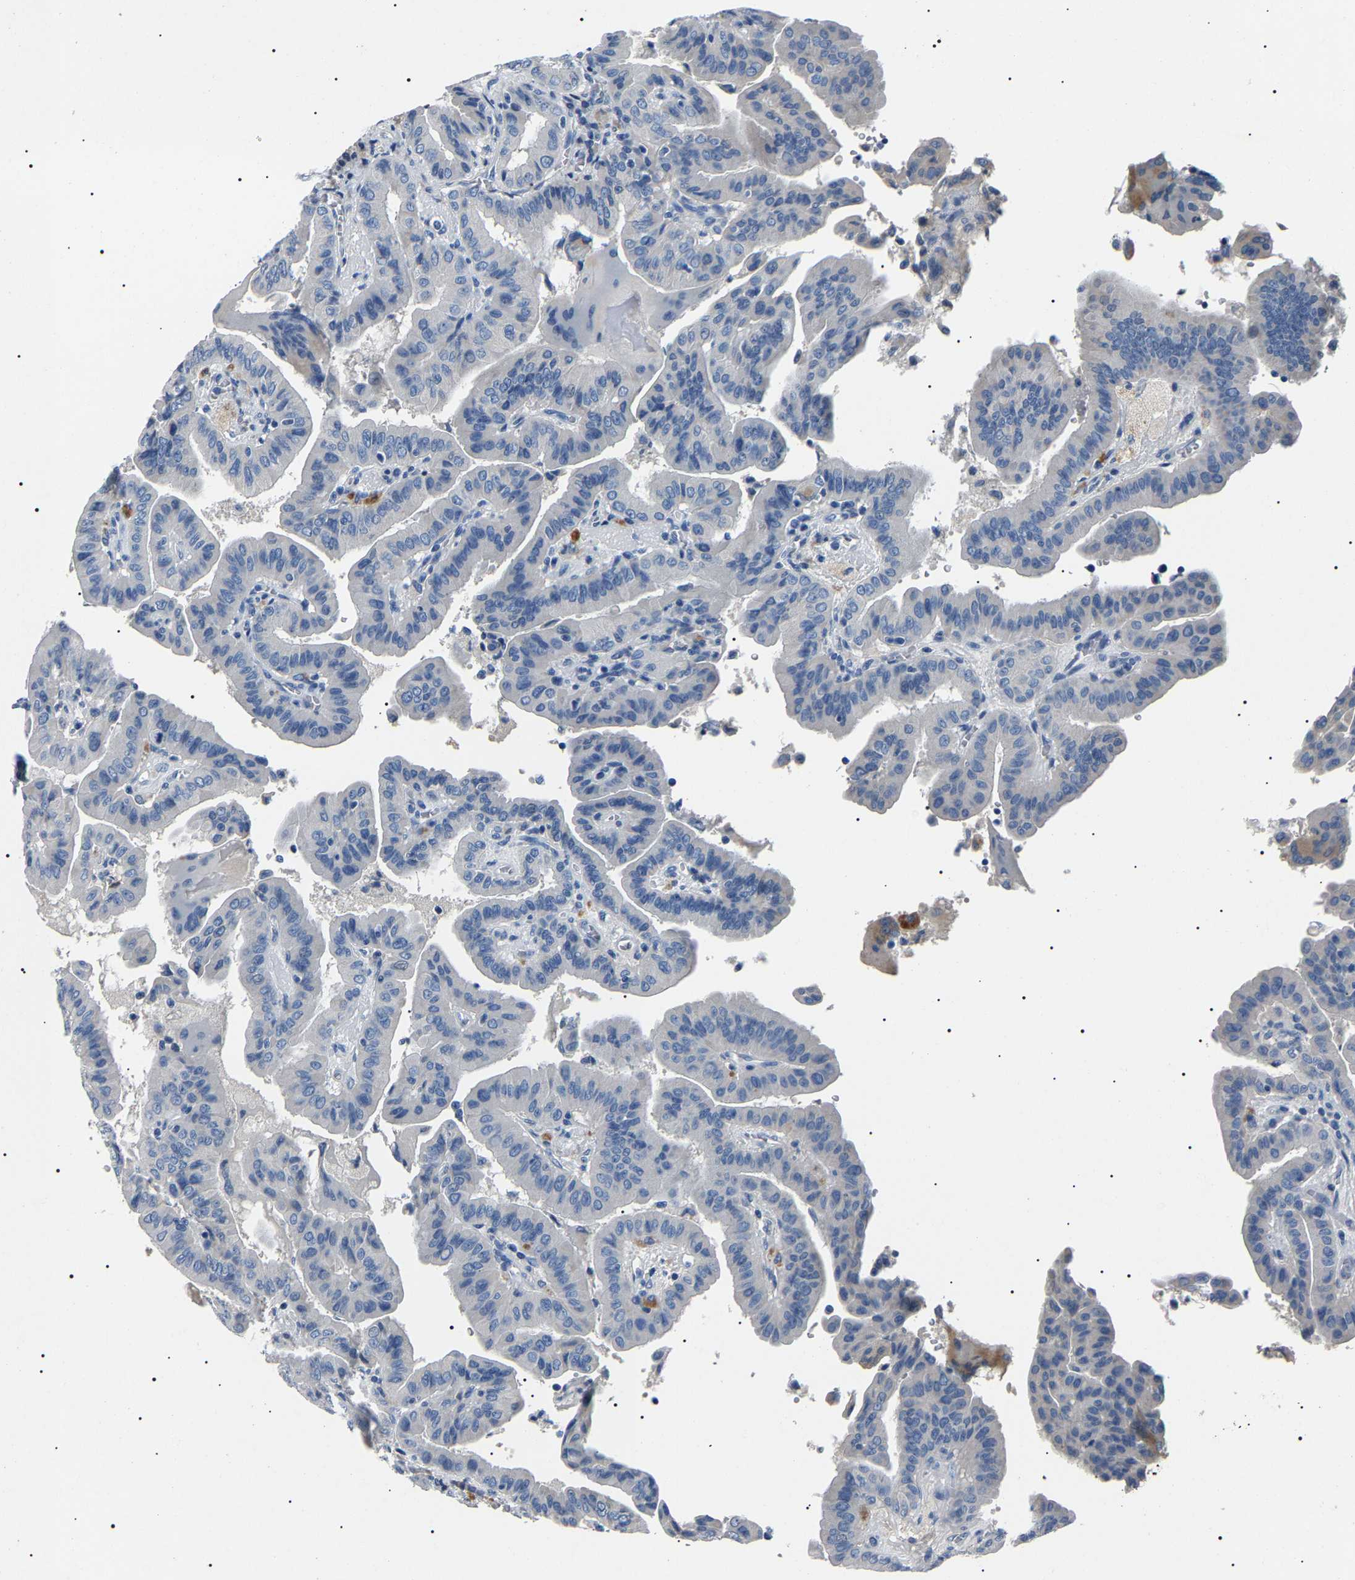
{"staining": {"intensity": "negative", "quantity": "none", "location": "none"}, "tissue": "thyroid cancer", "cell_type": "Tumor cells", "image_type": "cancer", "snomed": [{"axis": "morphology", "description": "Papillary adenocarcinoma, NOS"}, {"axis": "topography", "description": "Thyroid gland"}], "caption": "An image of human papillary adenocarcinoma (thyroid) is negative for staining in tumor cells.", "gene": "KLK15", "patient": {"sex": "male", "age": 33}}